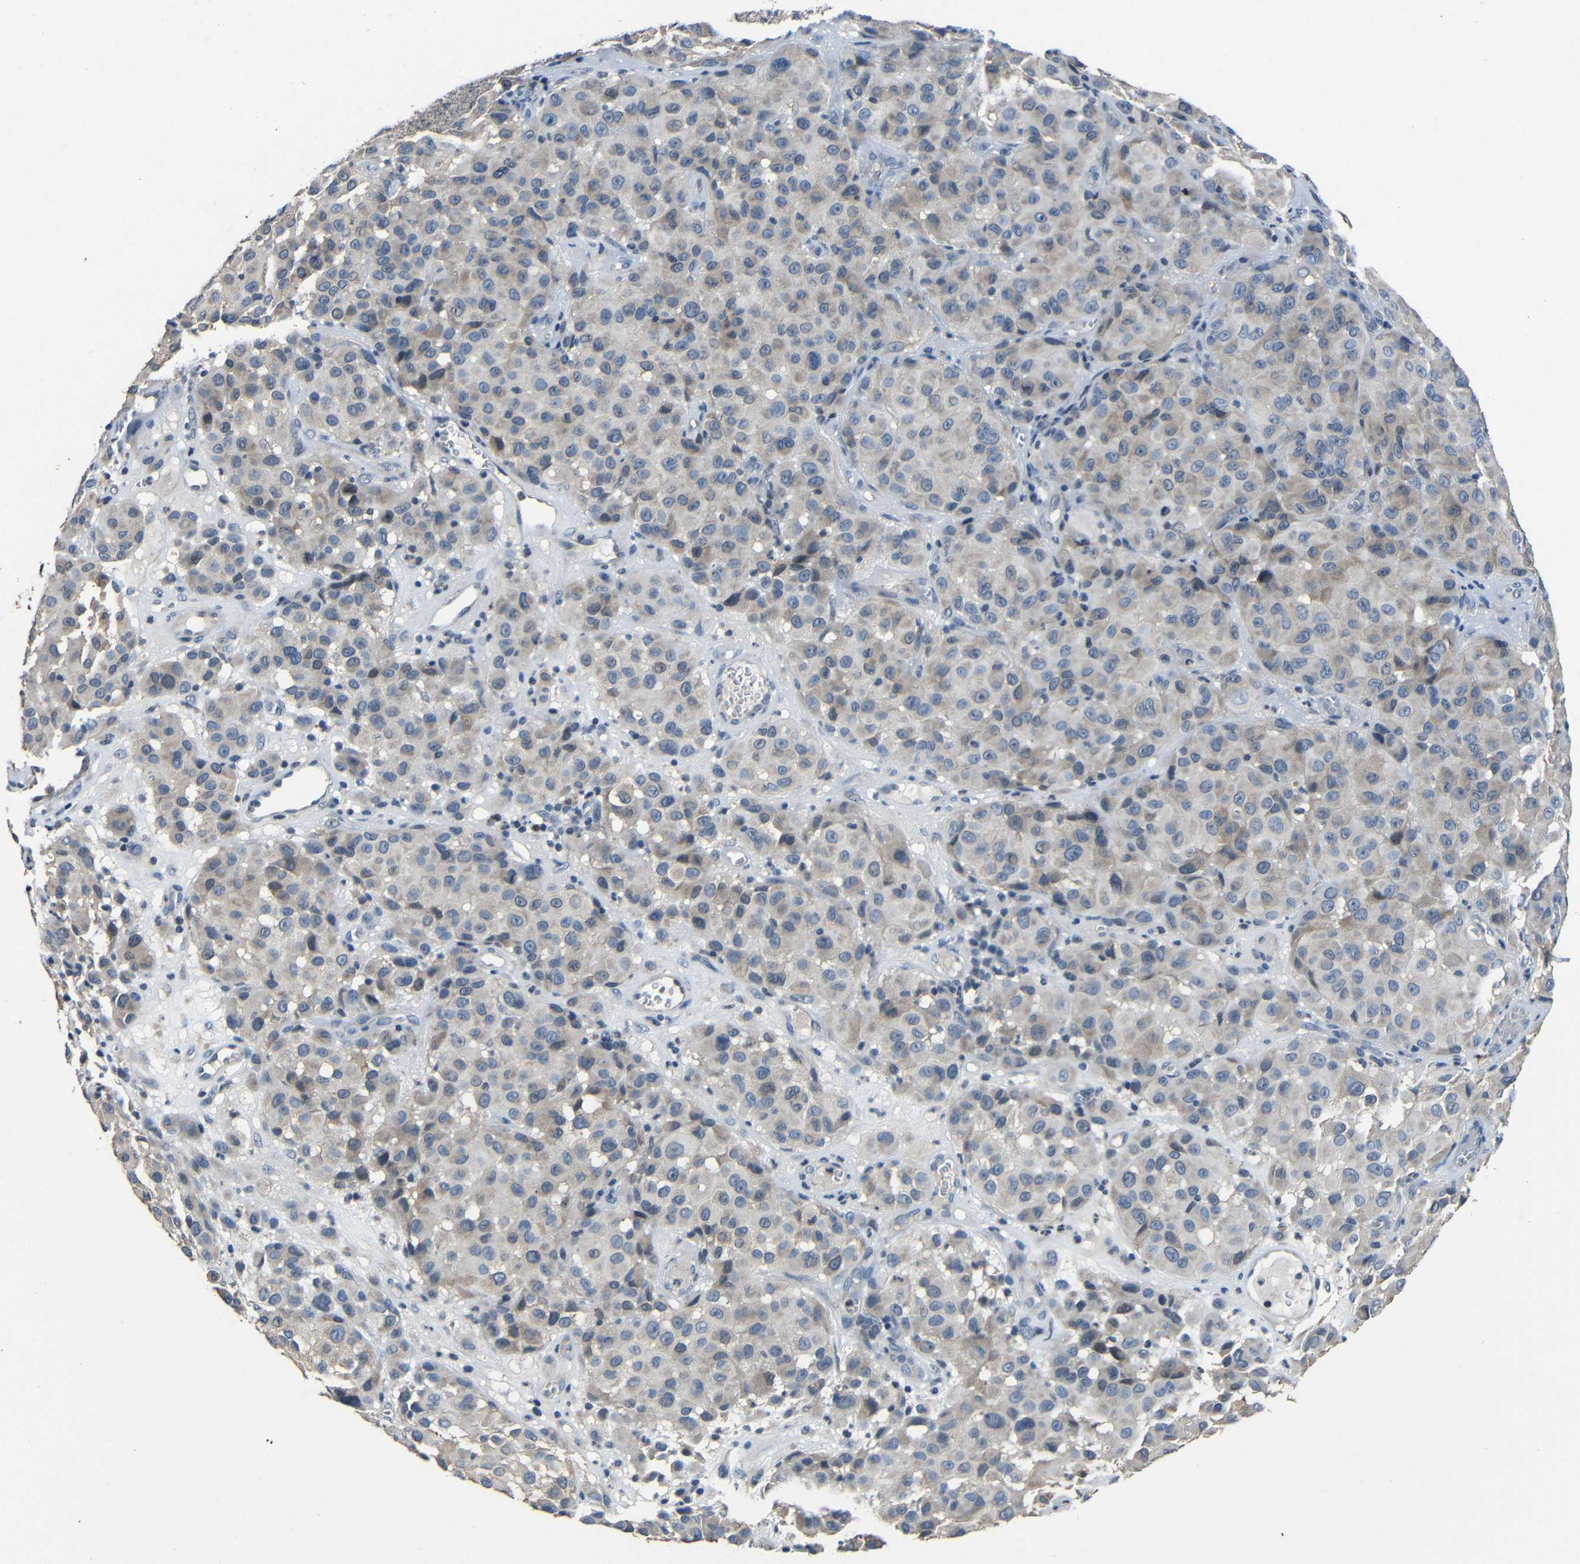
{"staining": {"intensity": "weak", "quantity": "<25%", "location": "cytoplasmic/membranous"}, "tissue": "melanoma", "cell_type": "Tumor cells", "image_type": "cancer", "snomed": [{"axis": "morphology", "description": "Malignant melanoma, NOS"}, {"axis": "topography", "description": "Skin"}], "caption": "Immunohistochemical staining of malignant melanoma shows no significant positivity in tumor cells.", "gene": "C6orf89", "patient": {"sex": "female", "age": 21}}